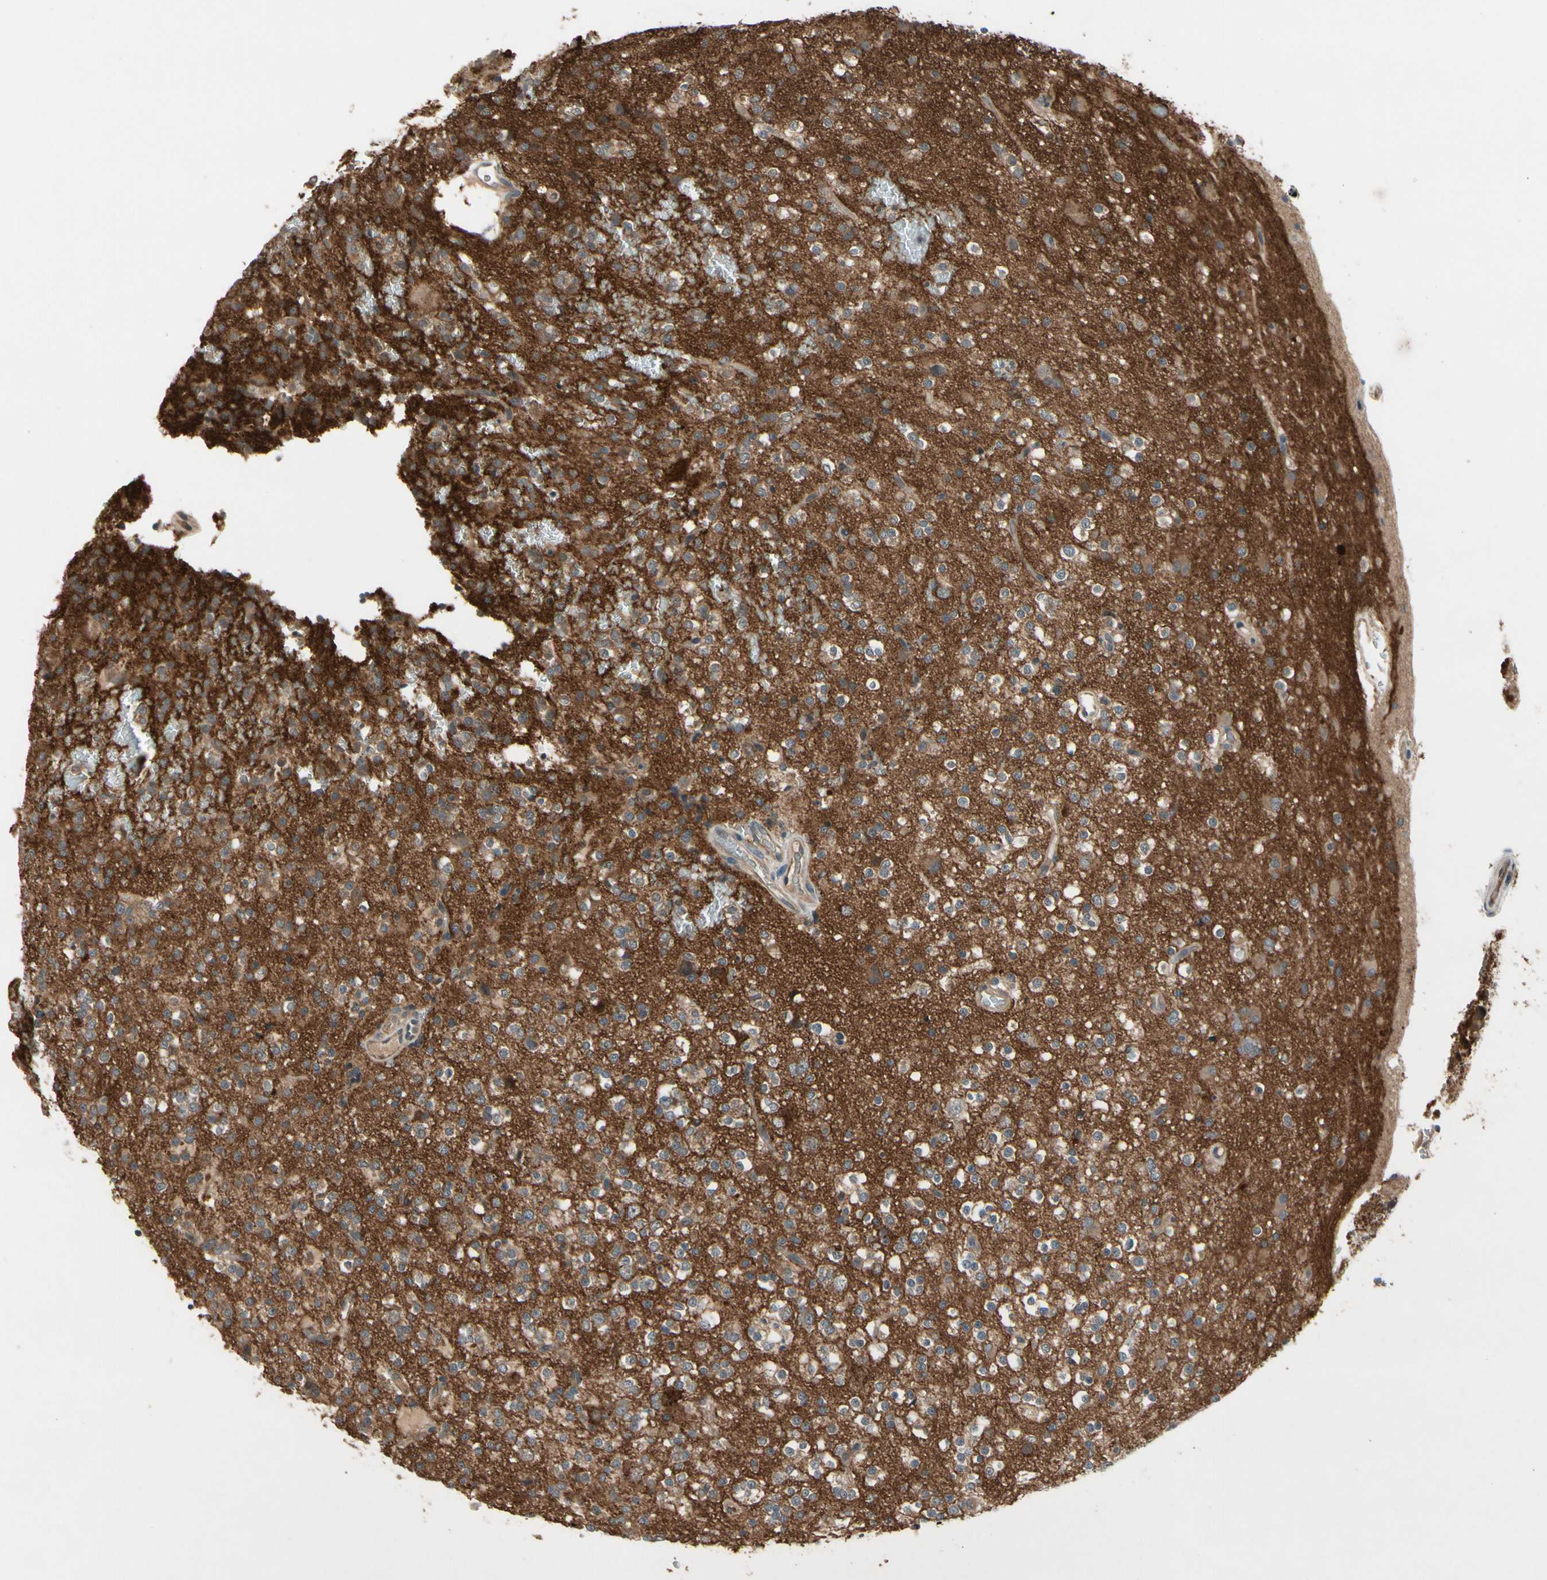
{"staining": {"intensity": "weak", "quantity": ">75%", "location": "cytoplasmic/membranous"}, "tissue": "glioma", "cell_type": "Tumor cells", "image_type": "cancer", "snomed": [{"axis": "morphology", "description": "Glioma, malignant, High grade"}, {"axis": "topography", "description": "Brain"}], "caption": "Protein expression analysis of malignant glioma (high-grade) demonstrates weak cytoplasmic/membranous positivity in about >75% of tumor cells. The staining was performed using DAB to visualize the protein expression in brown, while the nuclei were stained in blue with hematoxylin (Magnification: 20x).", "gene": "NSF", "patient": {"sex": "male", "age": 47}}